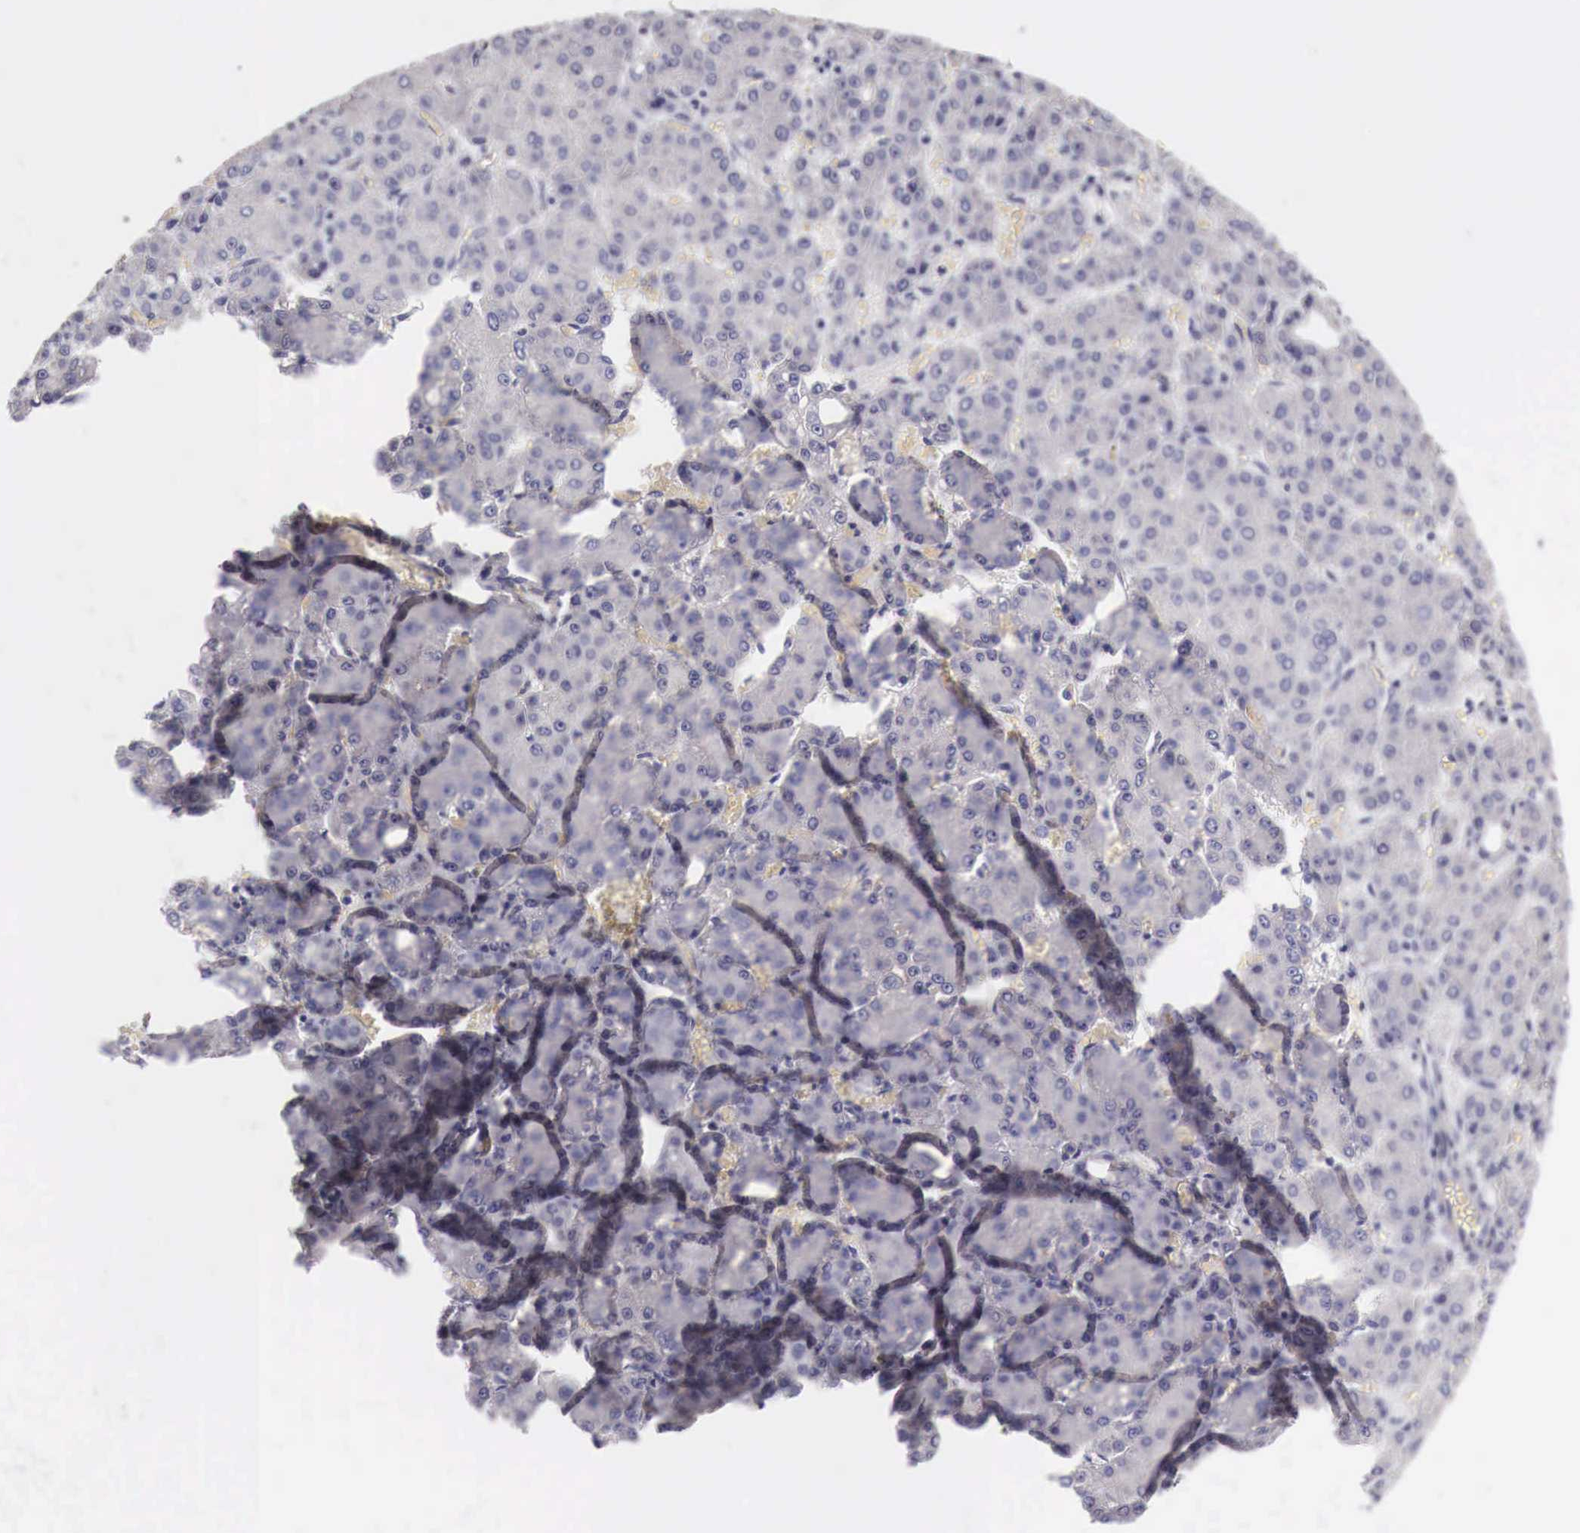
{"staining": {"intensity": "negative", "quantity": "none", "location": "none"}, "tissue": "liver cancer", "cell_type": "Tumor cells", "image_type": "cancer", "snomed": [{"axis": "morphology", "description": "Carcinoma, Hepatocellular, NOS"}, {"axis": "topography", "description": "Liver"}], "caption": "A photomicrograph of liver cancer (hepatocellular carcinoma) stained for a protein shows no brown staining in tumor cells. (Immunohistochemistry, brightfield microscopy, high magnification).", "gene": "ENOX2", "patient": {"sex": "male", "age": 69}}